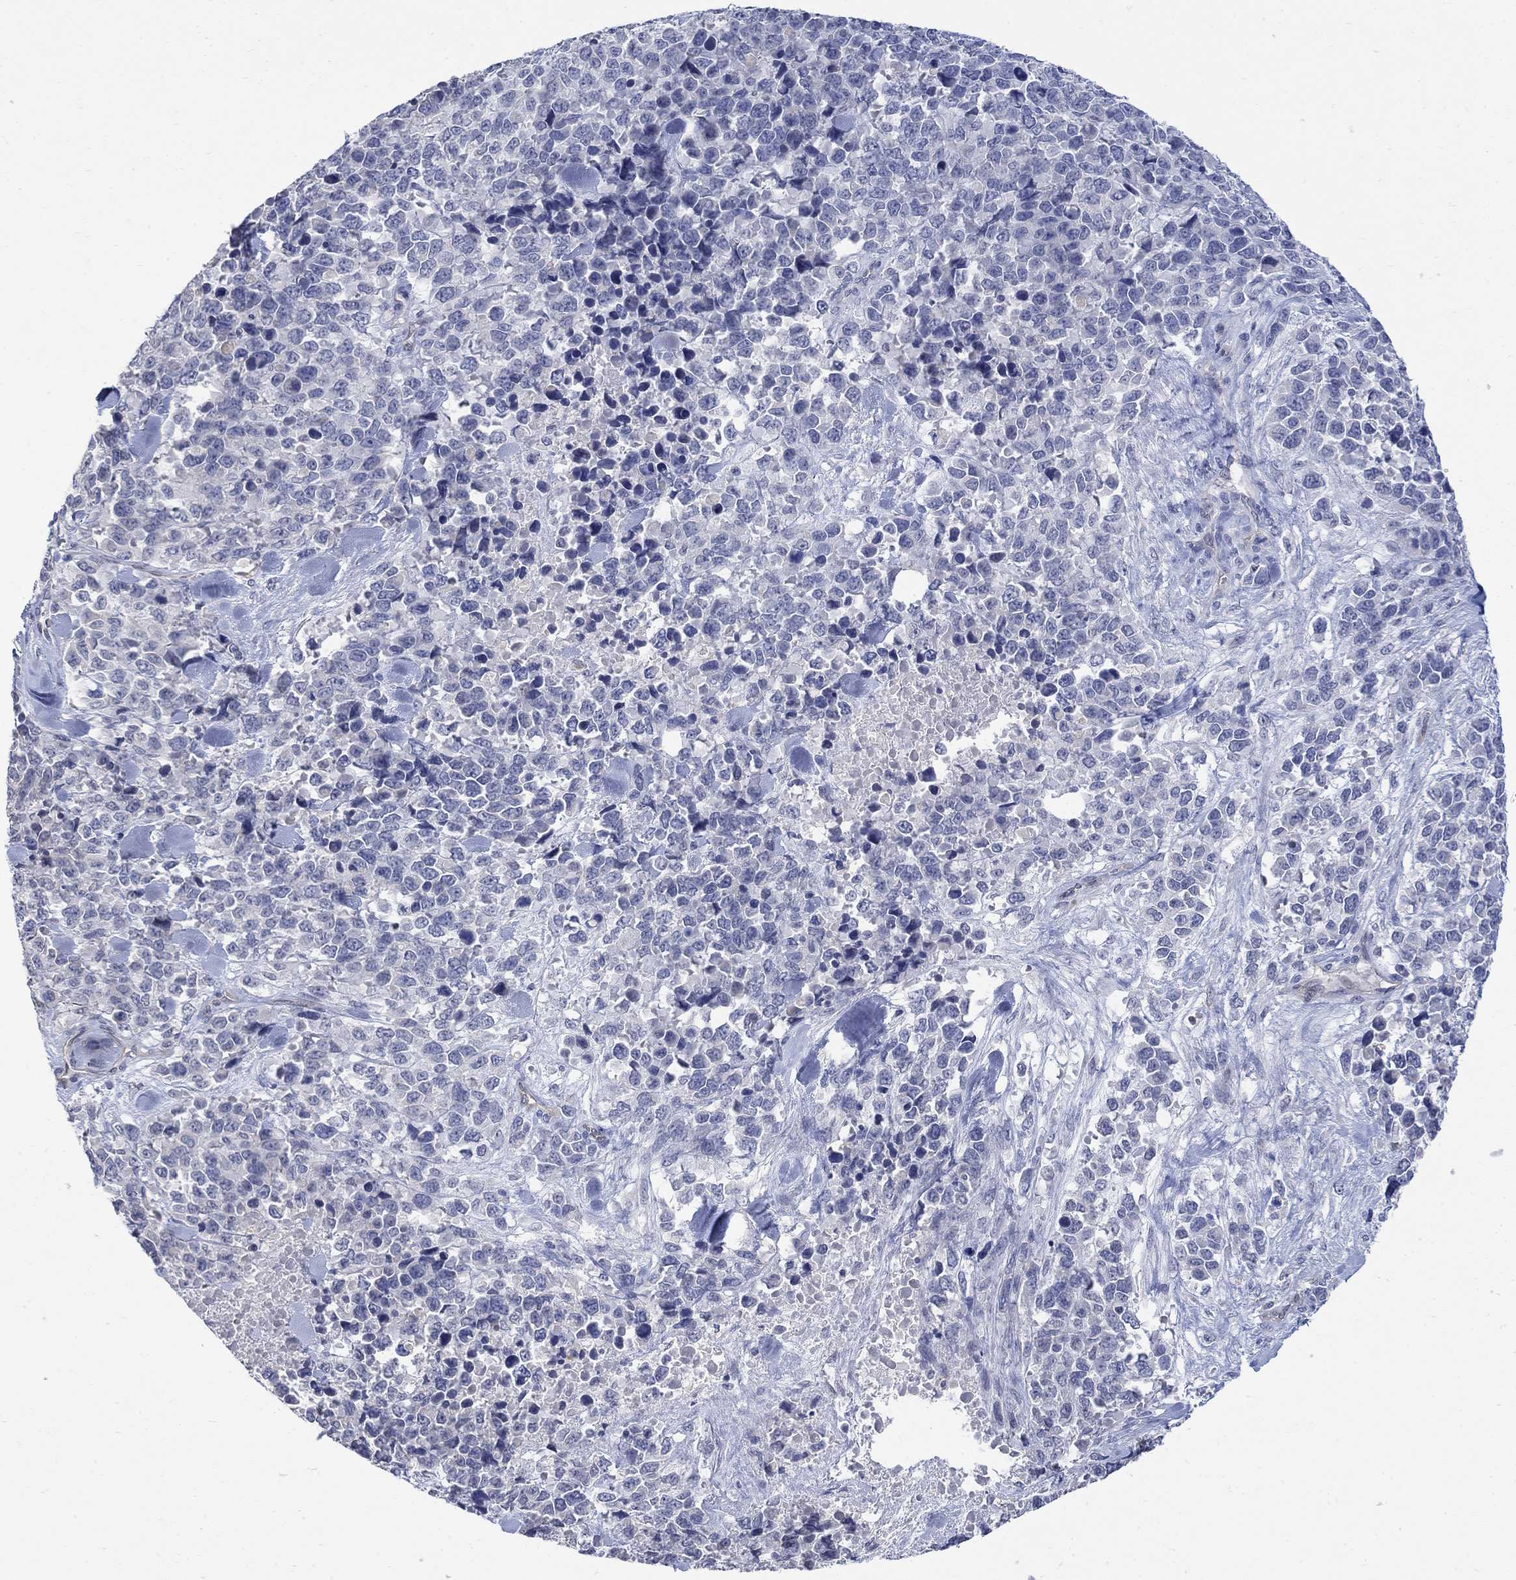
{"staining": {"intensity": "negative", "quantity": "none", "location": "none"}, "tissue": "melanoma", "cell_type": "Tumor cells", "image_type": "cancer", "snomed": [{"axis": "morphology", "description": "Malignant melanoma, Metastatic site"}, {"axis": "topography", "description": "Skin"}], "caption": "High magnification brightfield microscopy of melanoma stained with DAB (3,3'-diaminobenzidine) (brown) and counterstained with hematoxylin (blue): tumor cells show no significant staining.", "gene": "TGM2", "patient": {"sex": "male", "age": 84}}